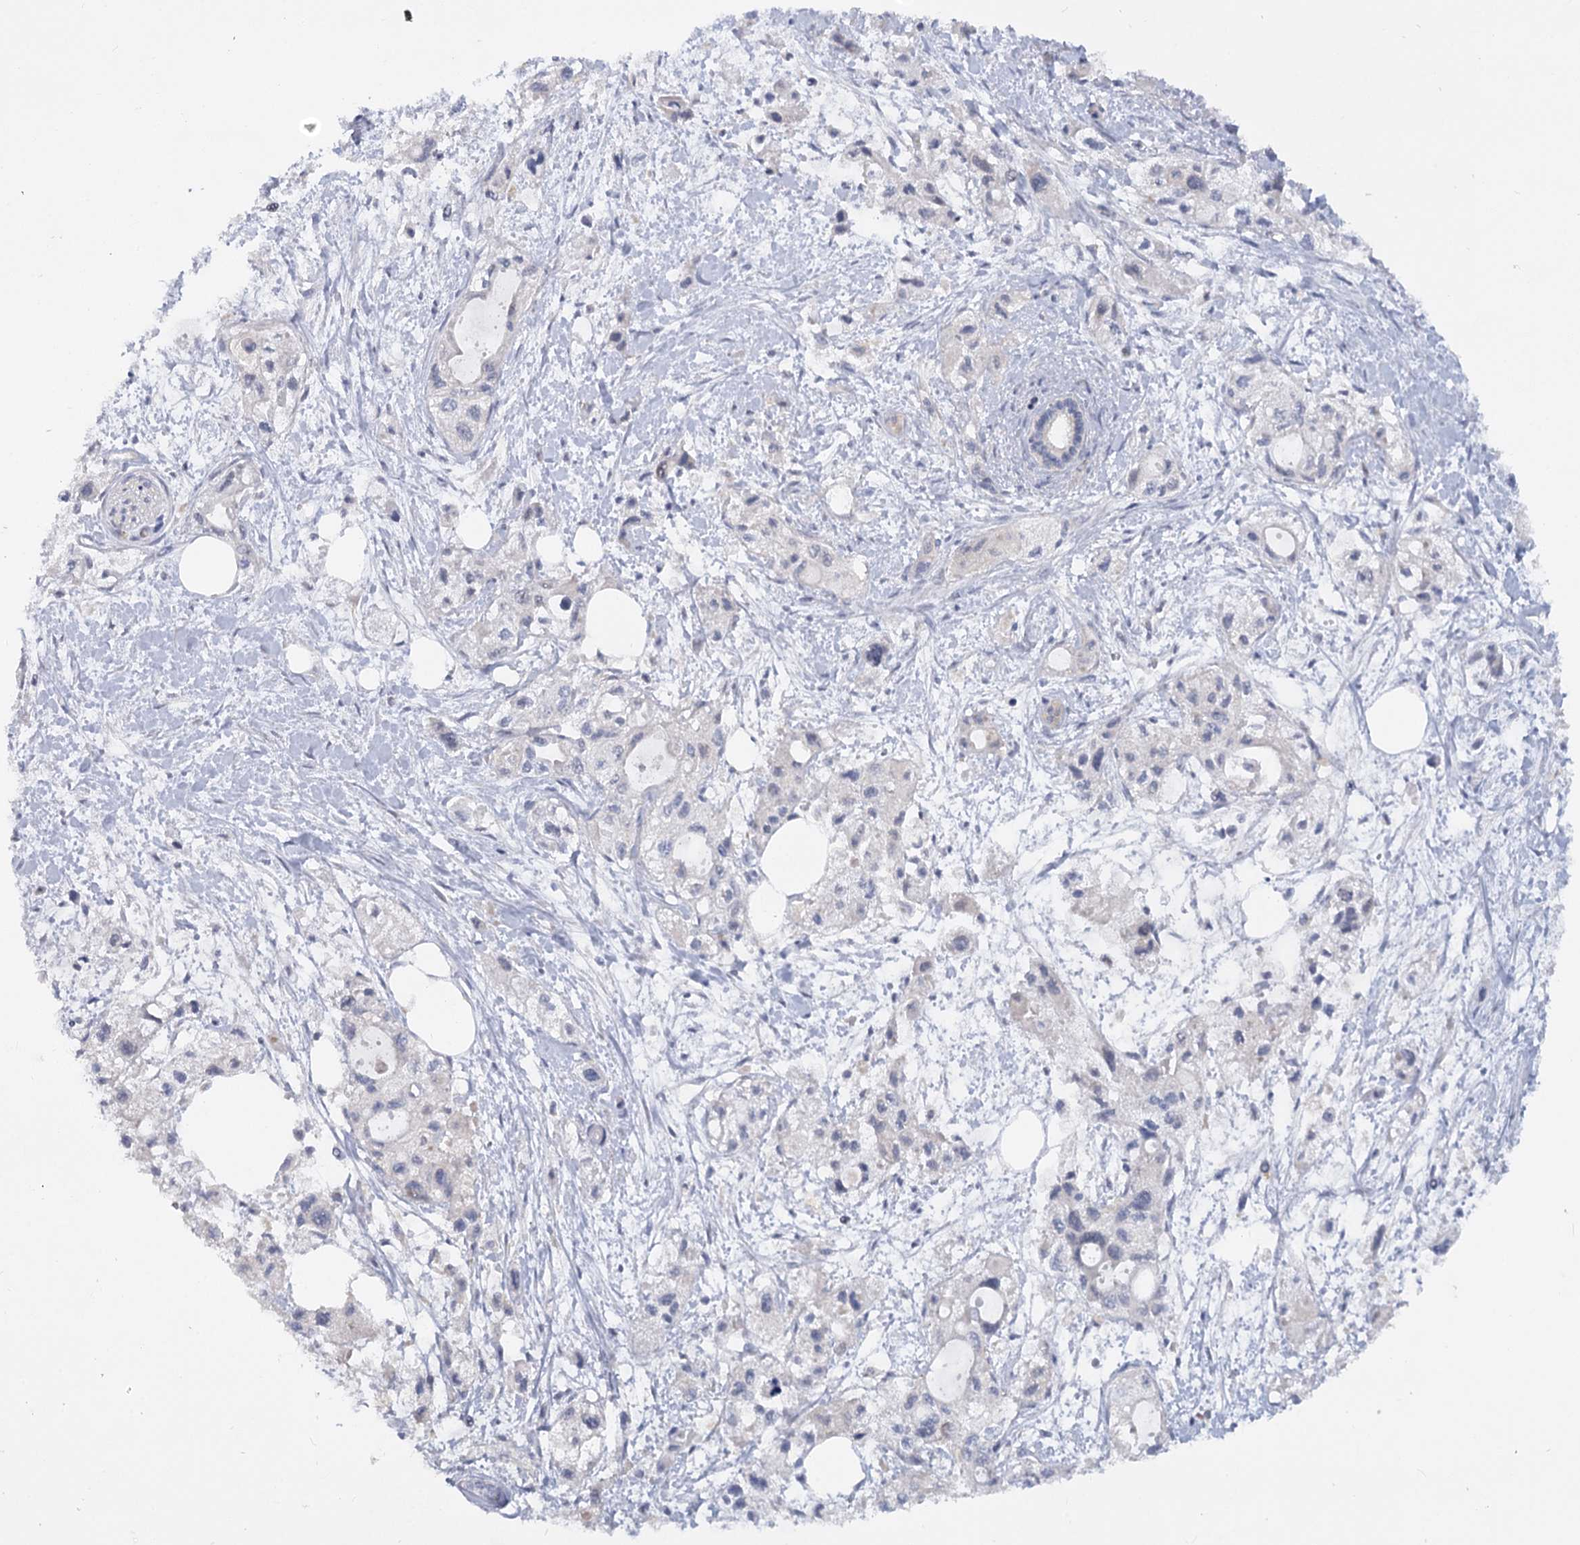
{"staining": {"intensity": "negative", "quantity": "none", "location": "none"}, "tissue": "pancreatic cancer", "cell_type": "Tumor cells", "image_type": "cancer", "snomed": [{"axis": "morphology", "description": "Adenocarcinoma, NOS"}, {"axis": "topography", "description": "Pancreas"}], "caption": "Immunohistochemistry micrograph of pancreatic cancer stained for a protein (brown), which displays no positivity in tumor cells. (DAB immunohistochemistry visualized using brightfield microscopy, high magnification).", "gene": "EFHC2", "patient": {"sex": "male", "age": 75}}